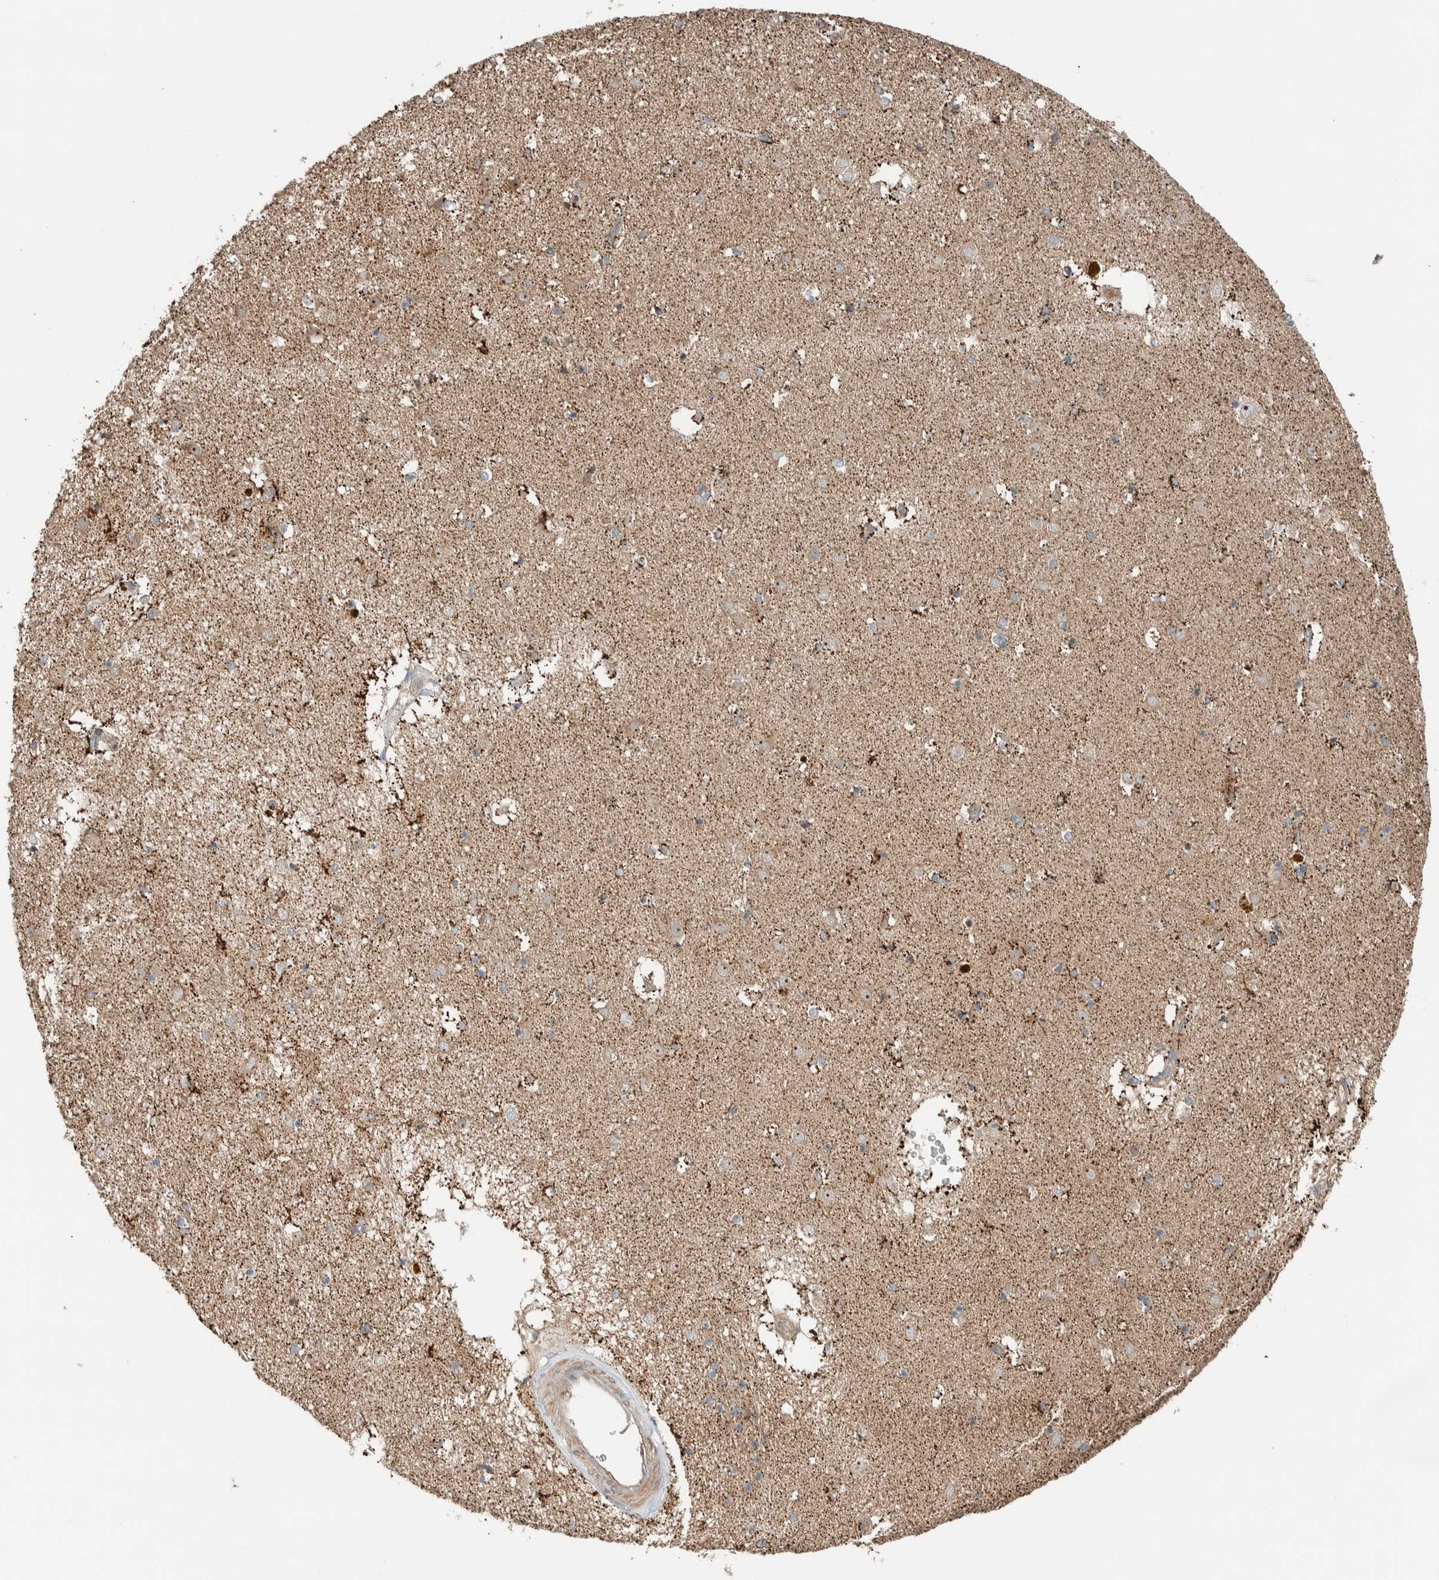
{"staining": {"intensity": "strong", "quantity": "<25%", "location": "cytoplasmic/membranous"}, "tissue": "caudate", "cell_type": "Glial cells", "image_type": "normal", "snomed": [{"axis": "morphology", "description": "Normal tissue, NOS"}, {"axis": "topography", "description": "Lateral ventricle wall"}], "caption": "This micrograph demonstrates IHC staining of unremarkable human caudate, with medium strong cytoplasmic/membranous expression in about <25% of glial cells.", "gene": "SLFN12L", "patient": {"sex": "male", "age": 70}}